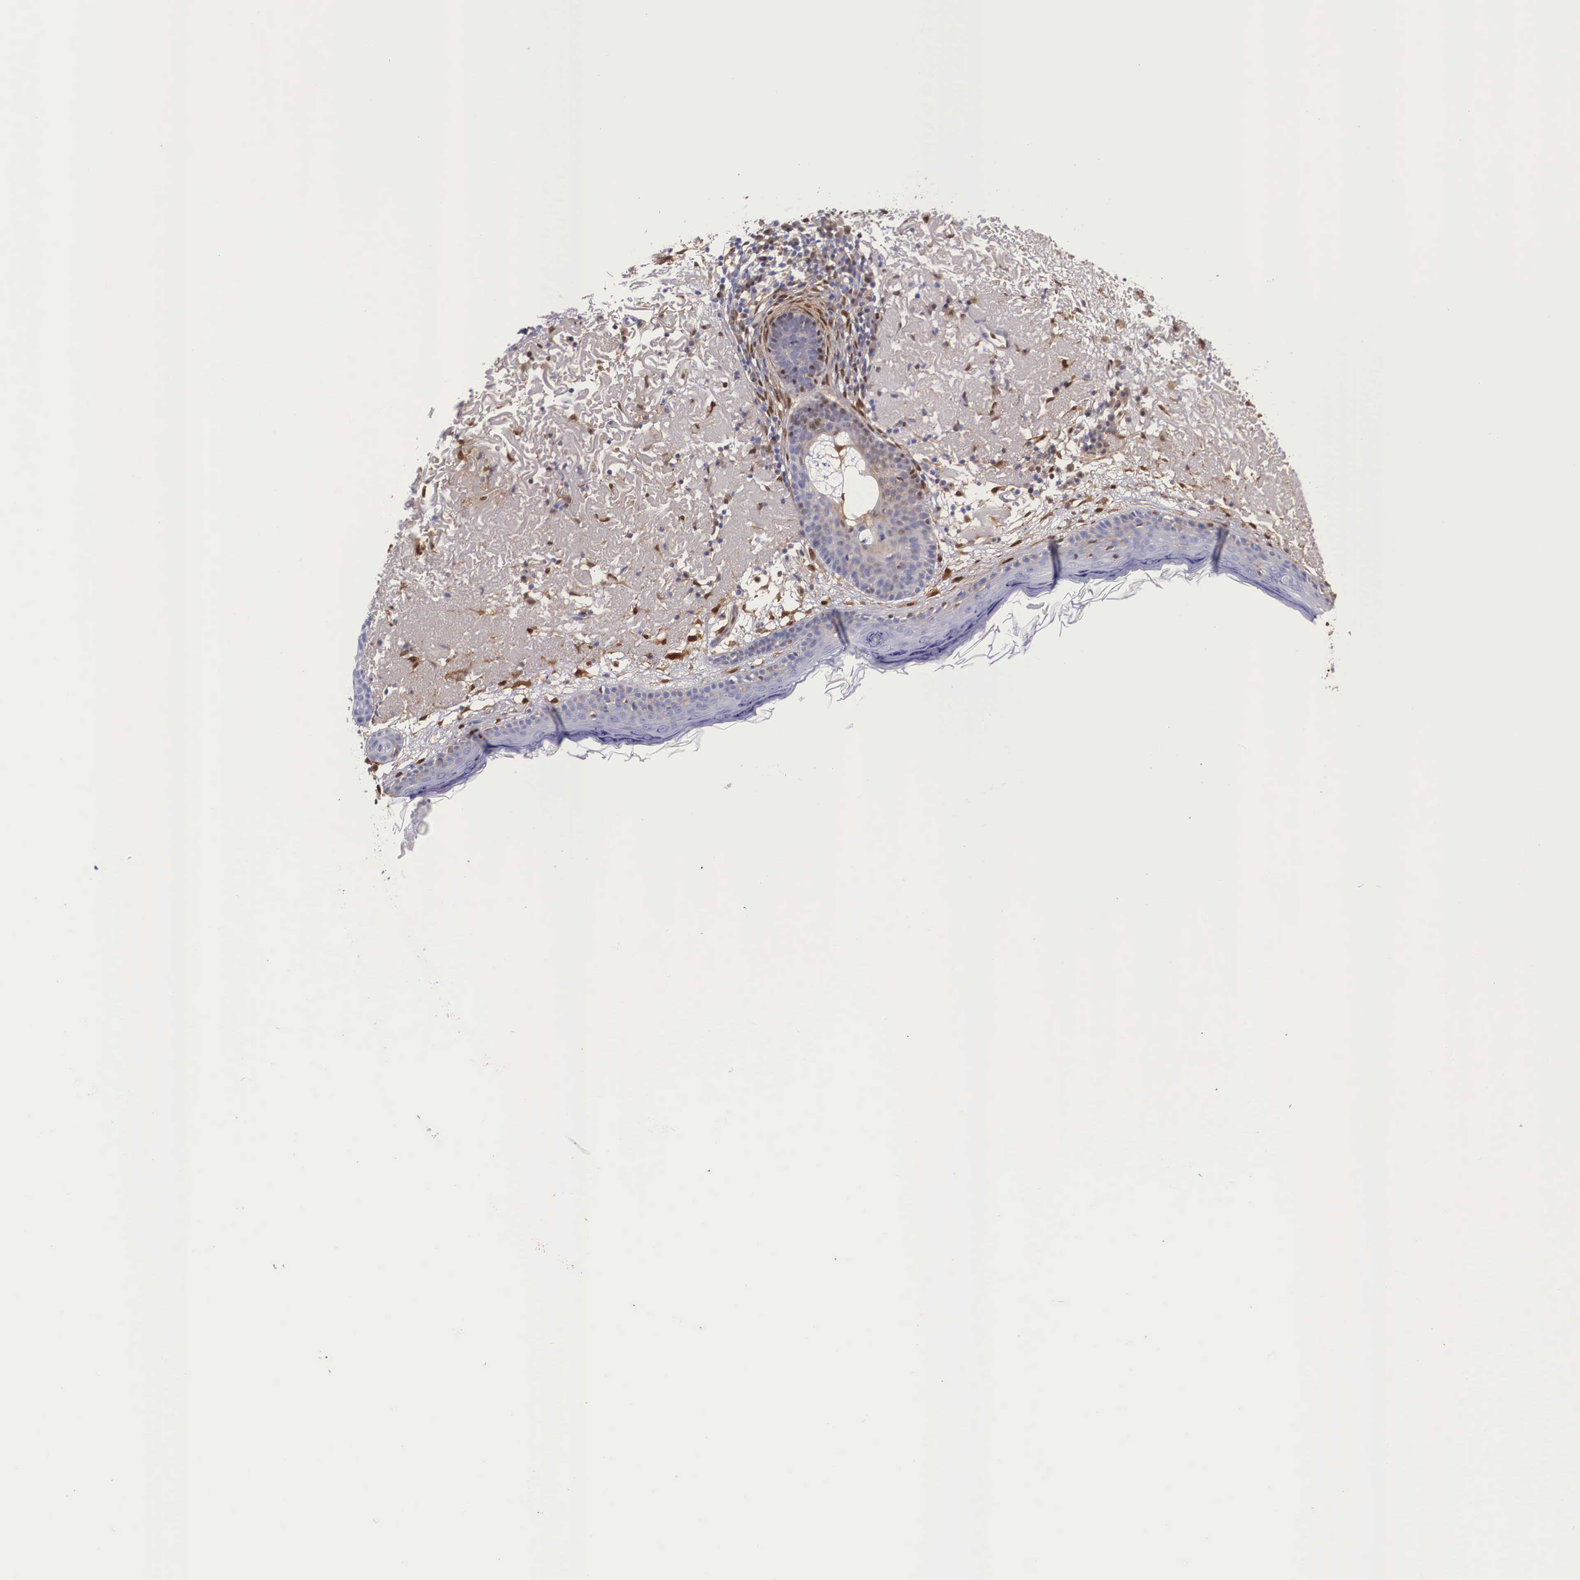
{"staining": {"intensity": "moderate", "quantity": ">75%", "location": "cytoplasmic/membranous"}, "tissue": "skin", "cell_type": "Fibroblasts", "image_type": "normal", "snomed": [{"axis": "morphology", "description": "Normal tissue, NOS"}, {"axis": "topography", "description": "Skin"}], "caption": "Brown immunohistochemical staining in unremarkable skin reveals moderate cytoplasmic/membranous expression in about >75% of fibroblasts.", "gene": "LGALS1", "patient": {"sex": "female", "age": 90}}